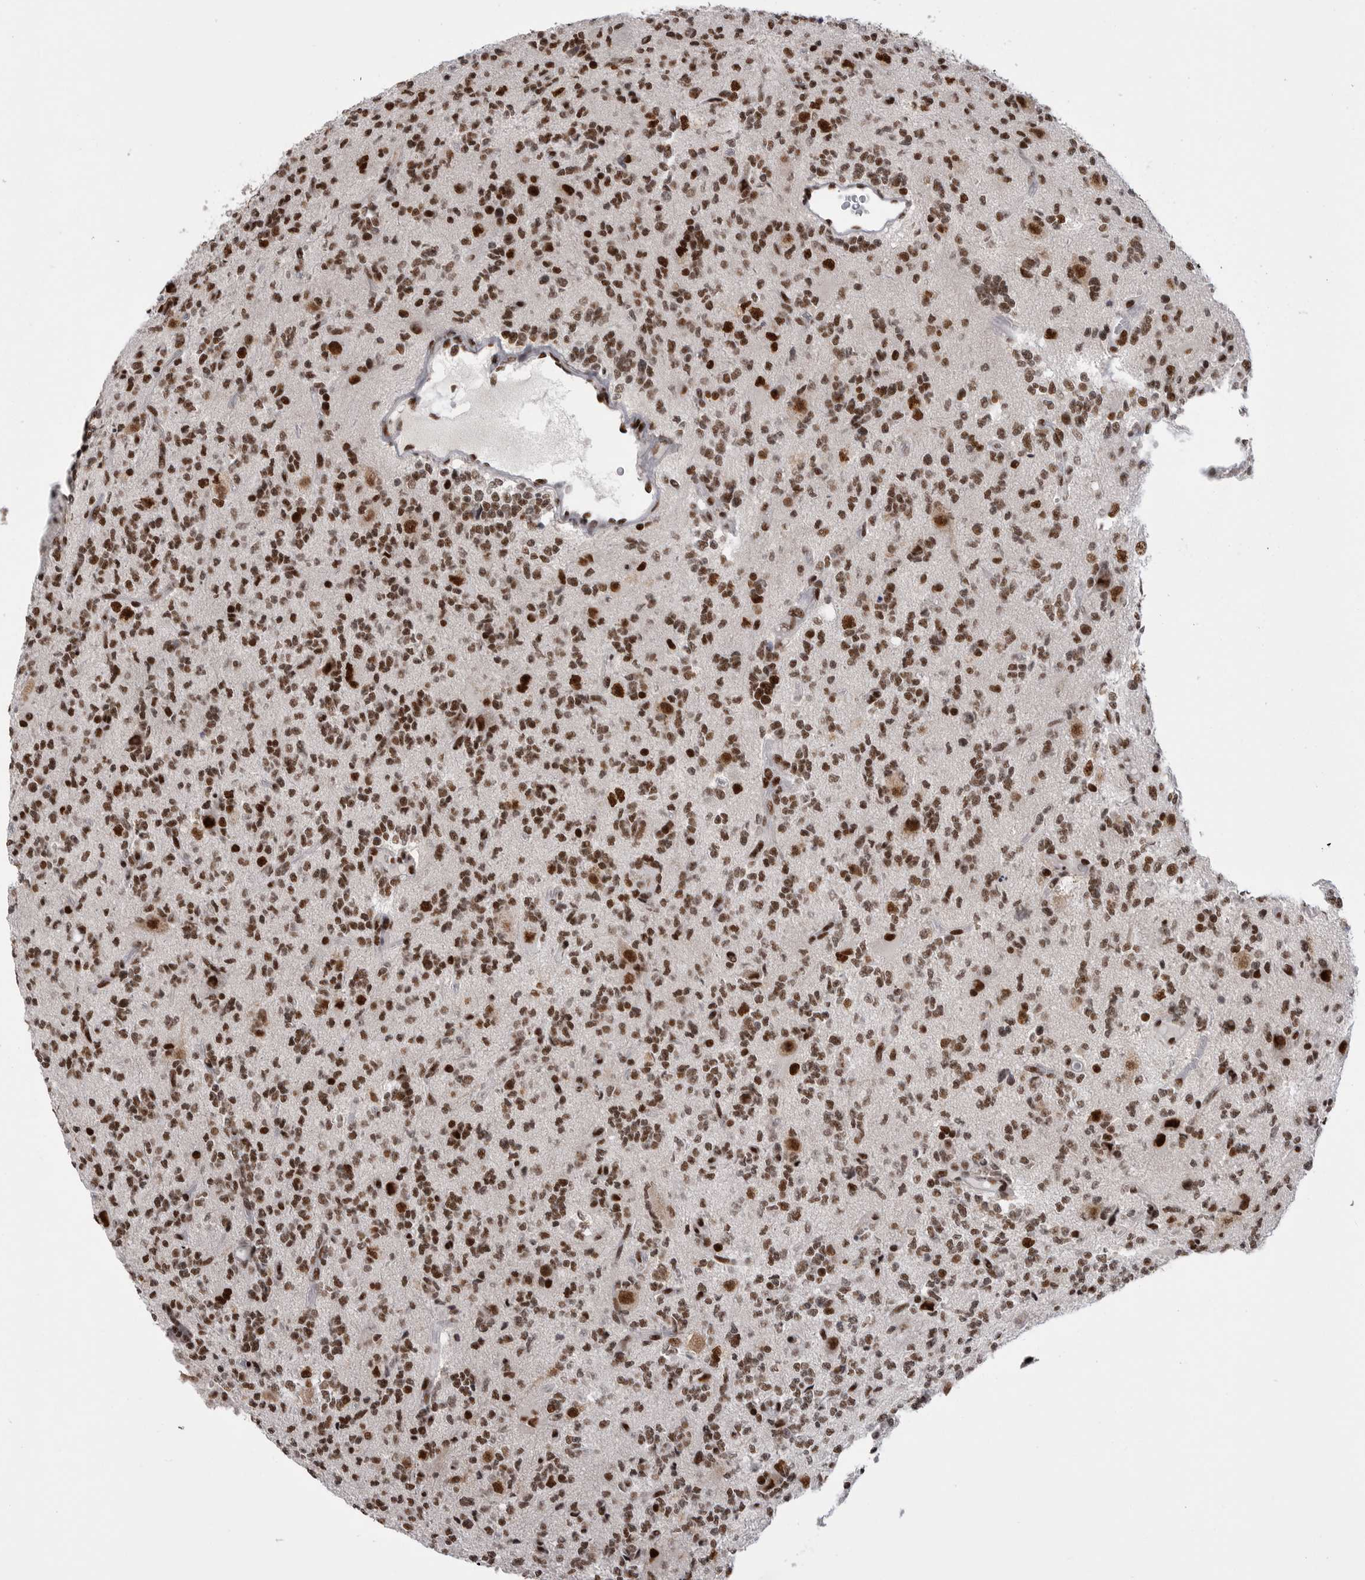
{"staining": {"intensity": "strong", "quantity": ">75%", "location": "nuclear"}, "tissue": "glioma", "cell_type": "Tumor cells", "image_type": "cancer", "snomed": [{"axis": "morphology", "description": "Glioma, malignant, High grade"}, {"axis": "topography", "description": "Brain"}], "caption": "This micrograph demonstrates glioma stained with IHC to label a protein in brown. The nuclear of tumor cells show strong positivity for the protein. Nuclei are counter-stained blue.", "gene": "PPP1R8", "patient": {"sex": "female", "age": 62}}